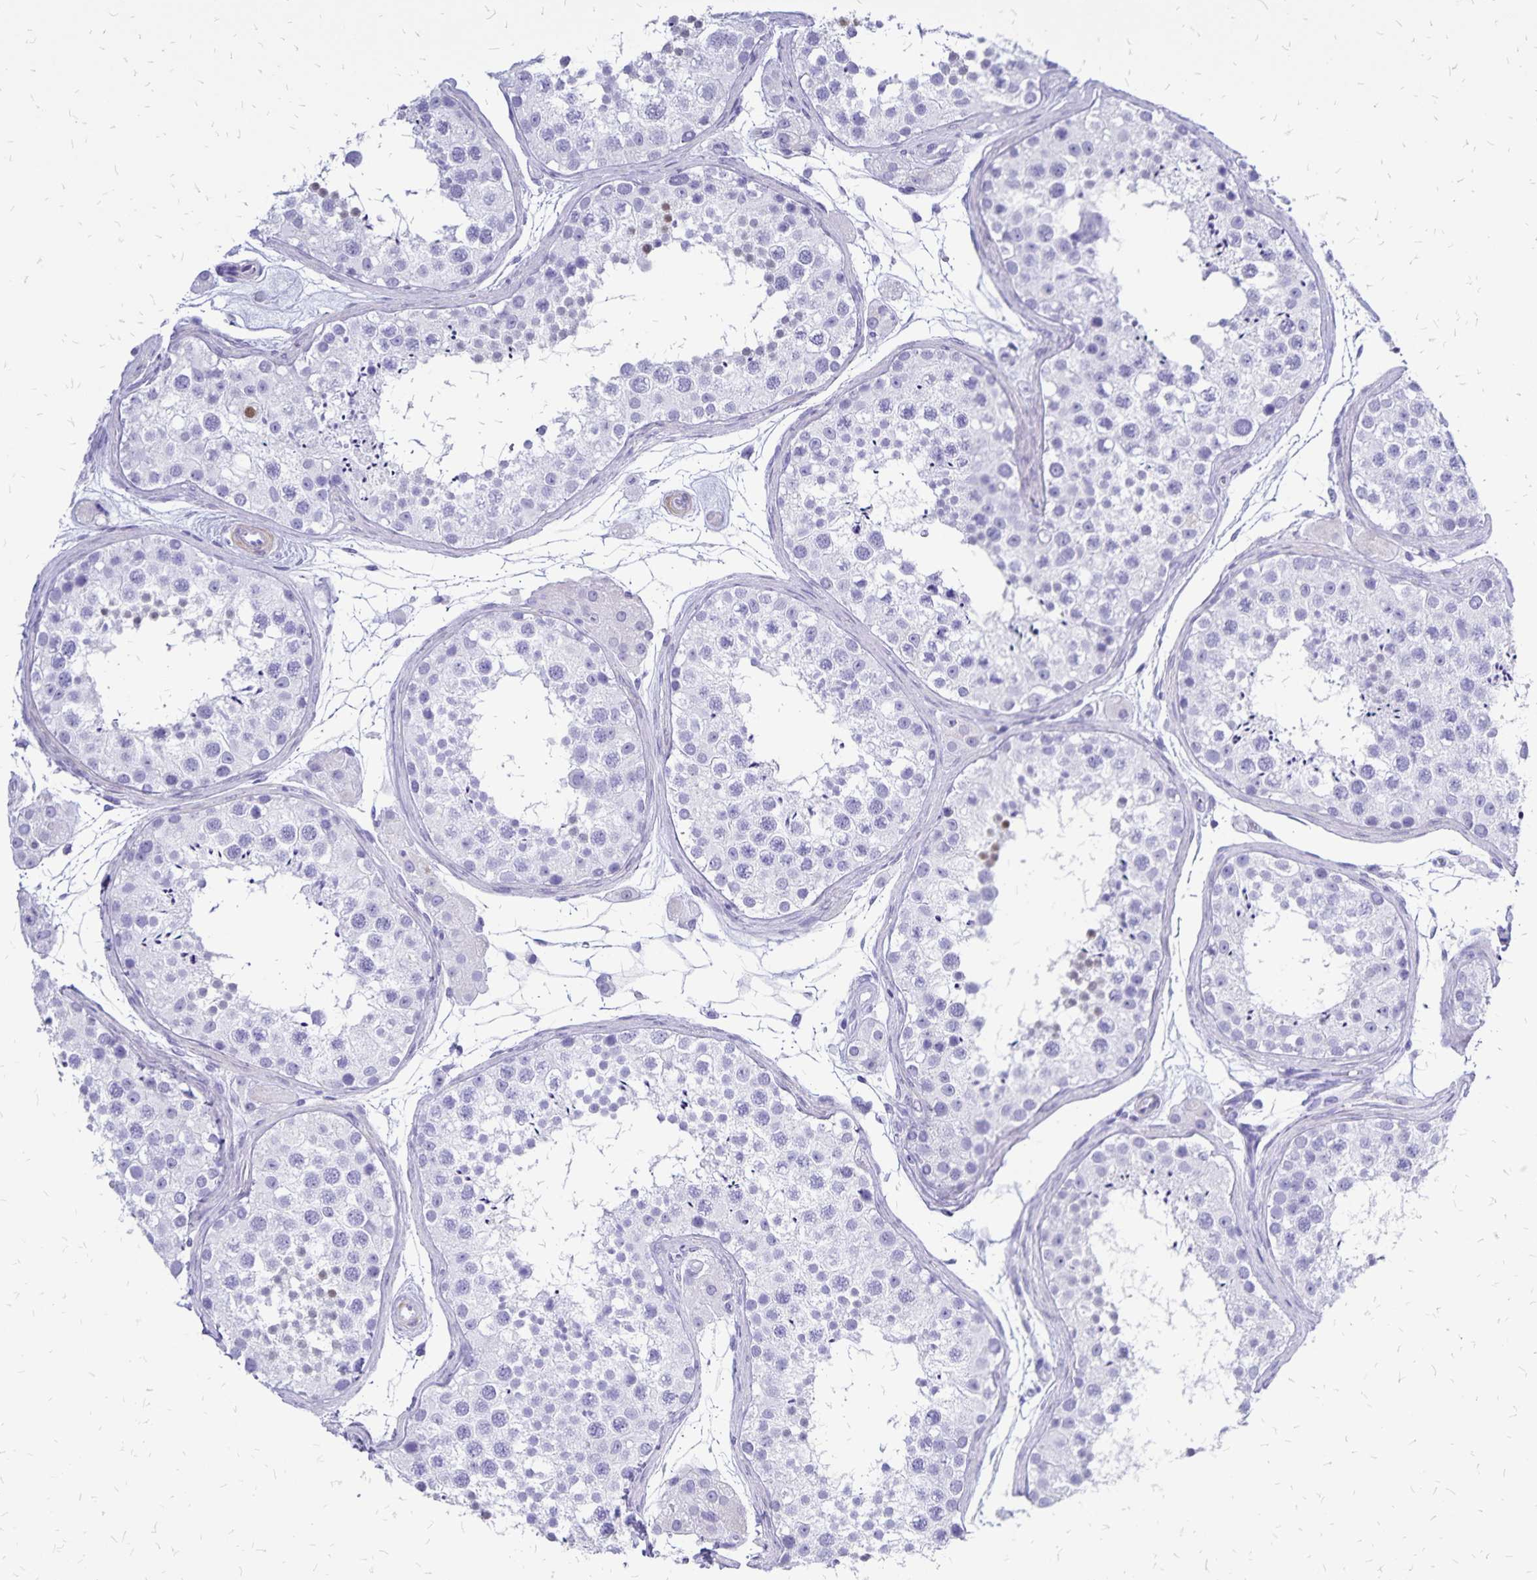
{"staining": {"intensity": "moderate", "quantity": "<25%", "location": "nuclear"}, "tissue": "testis", "cell_type": "Cells in seminiferous ducts", "image_type": "normal", "snomed": [{"axis": "morphology", "description": "Normal tissue, NOS"}, {"axis": "topography", "description": "Testis"}], "caption": "Immunohistochemical staining of normal human testis shows low levels of moderate nuclear staining in about <25% of cells in seminiferous ducts.", "gene": "HMGB3", "patient": {"sex": "male", "age": 41}}